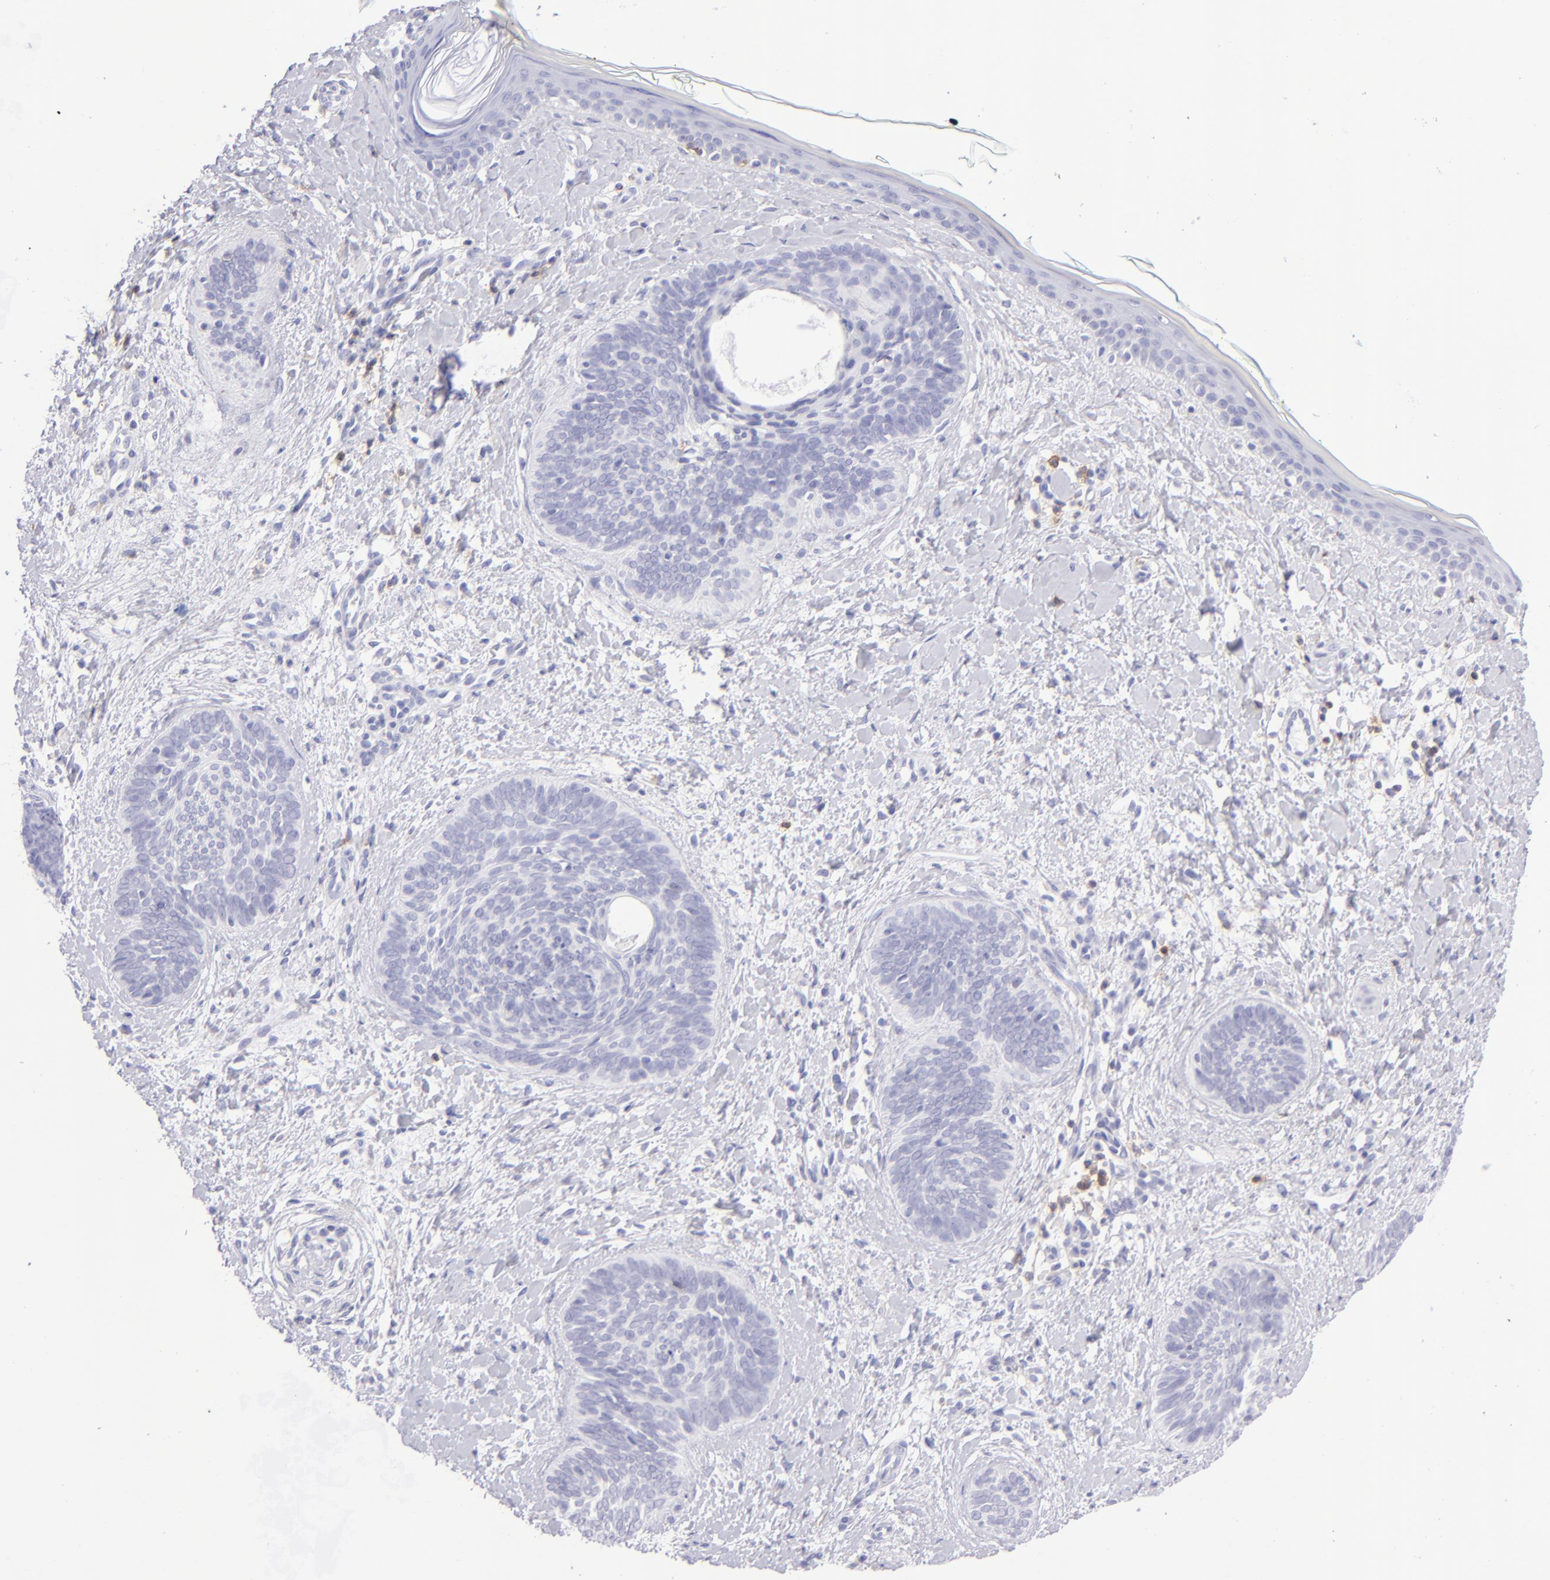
{"staining": {"intensity": "negative", "quantity": "none", "location": "none"}, "tissue": "skin cancer", "cell_type": "Tumor cells", "image_type": "cancer", "snomed": [{"axis": "morphology", "description": "Basal cell carcinoma"}, {"axis": "topography", "description": "Skin"}], "caption": "The immunohistochemistry (IHC) photomicrograph has no significant positivity in tumor cells of skin cancer (basal cell carcinoma) tissue.", "gene": "CD69", "patient": {"sex": "female", "age": 81}}